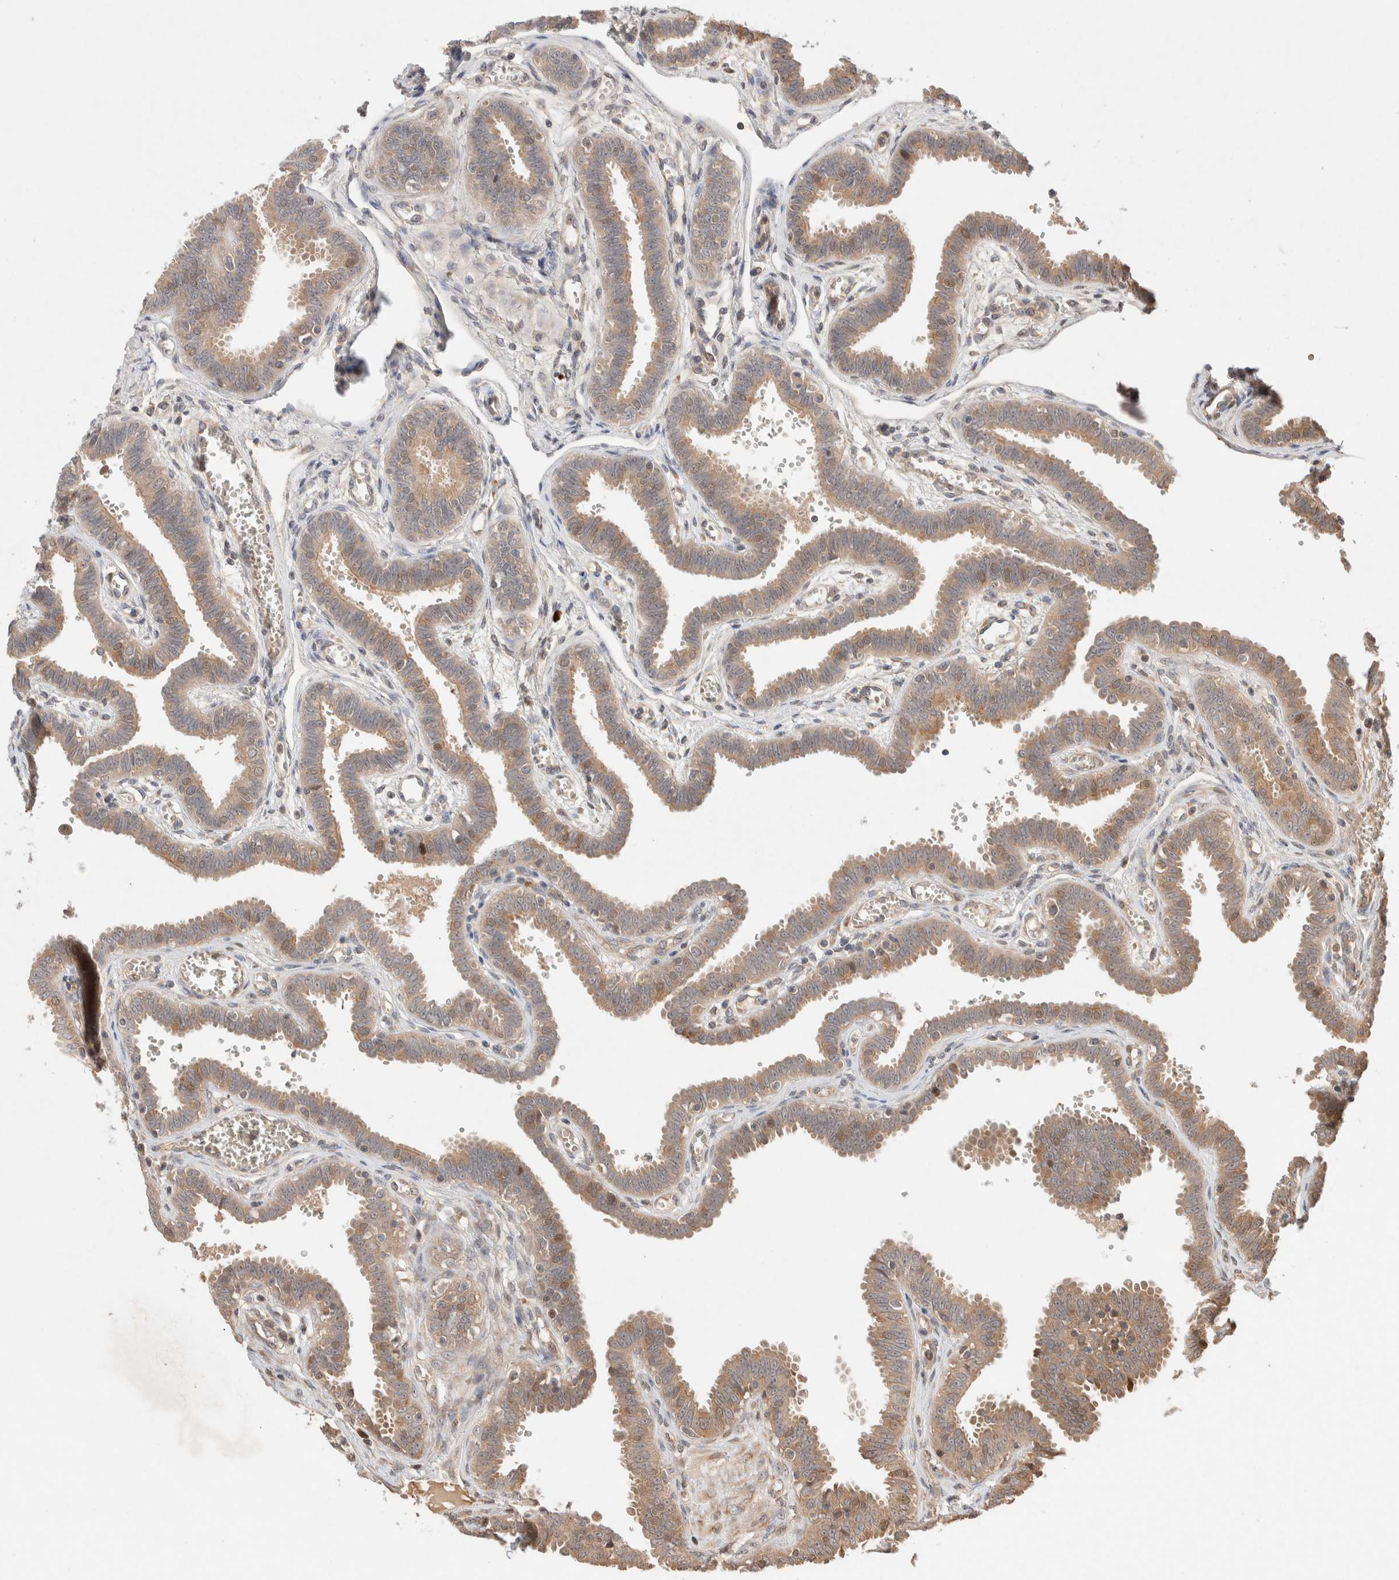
{"staining": {"intensity": "moderate", "quantity": ">75%", "location": "cytoplasmic/membranous"}, "tissue": "fallopian tube", "cell_type": "Glandular cells", "image_type": "normal", "snomed": [{"axis": "morphology", "description": "Normal tissue, NOS"}, {"axis": "topography", "description": "Fallopian tube"}], "caption": "Protein expression analysis of normal fallopian tube shows moderate cytoplasmic/membranous staining in approximately >75% of glandular cells. (brown staining indicates protein expression, while blue staining denotes nuclei).", "gene": "KLHL20", "patient": {"sex": "female", "age": 32}}